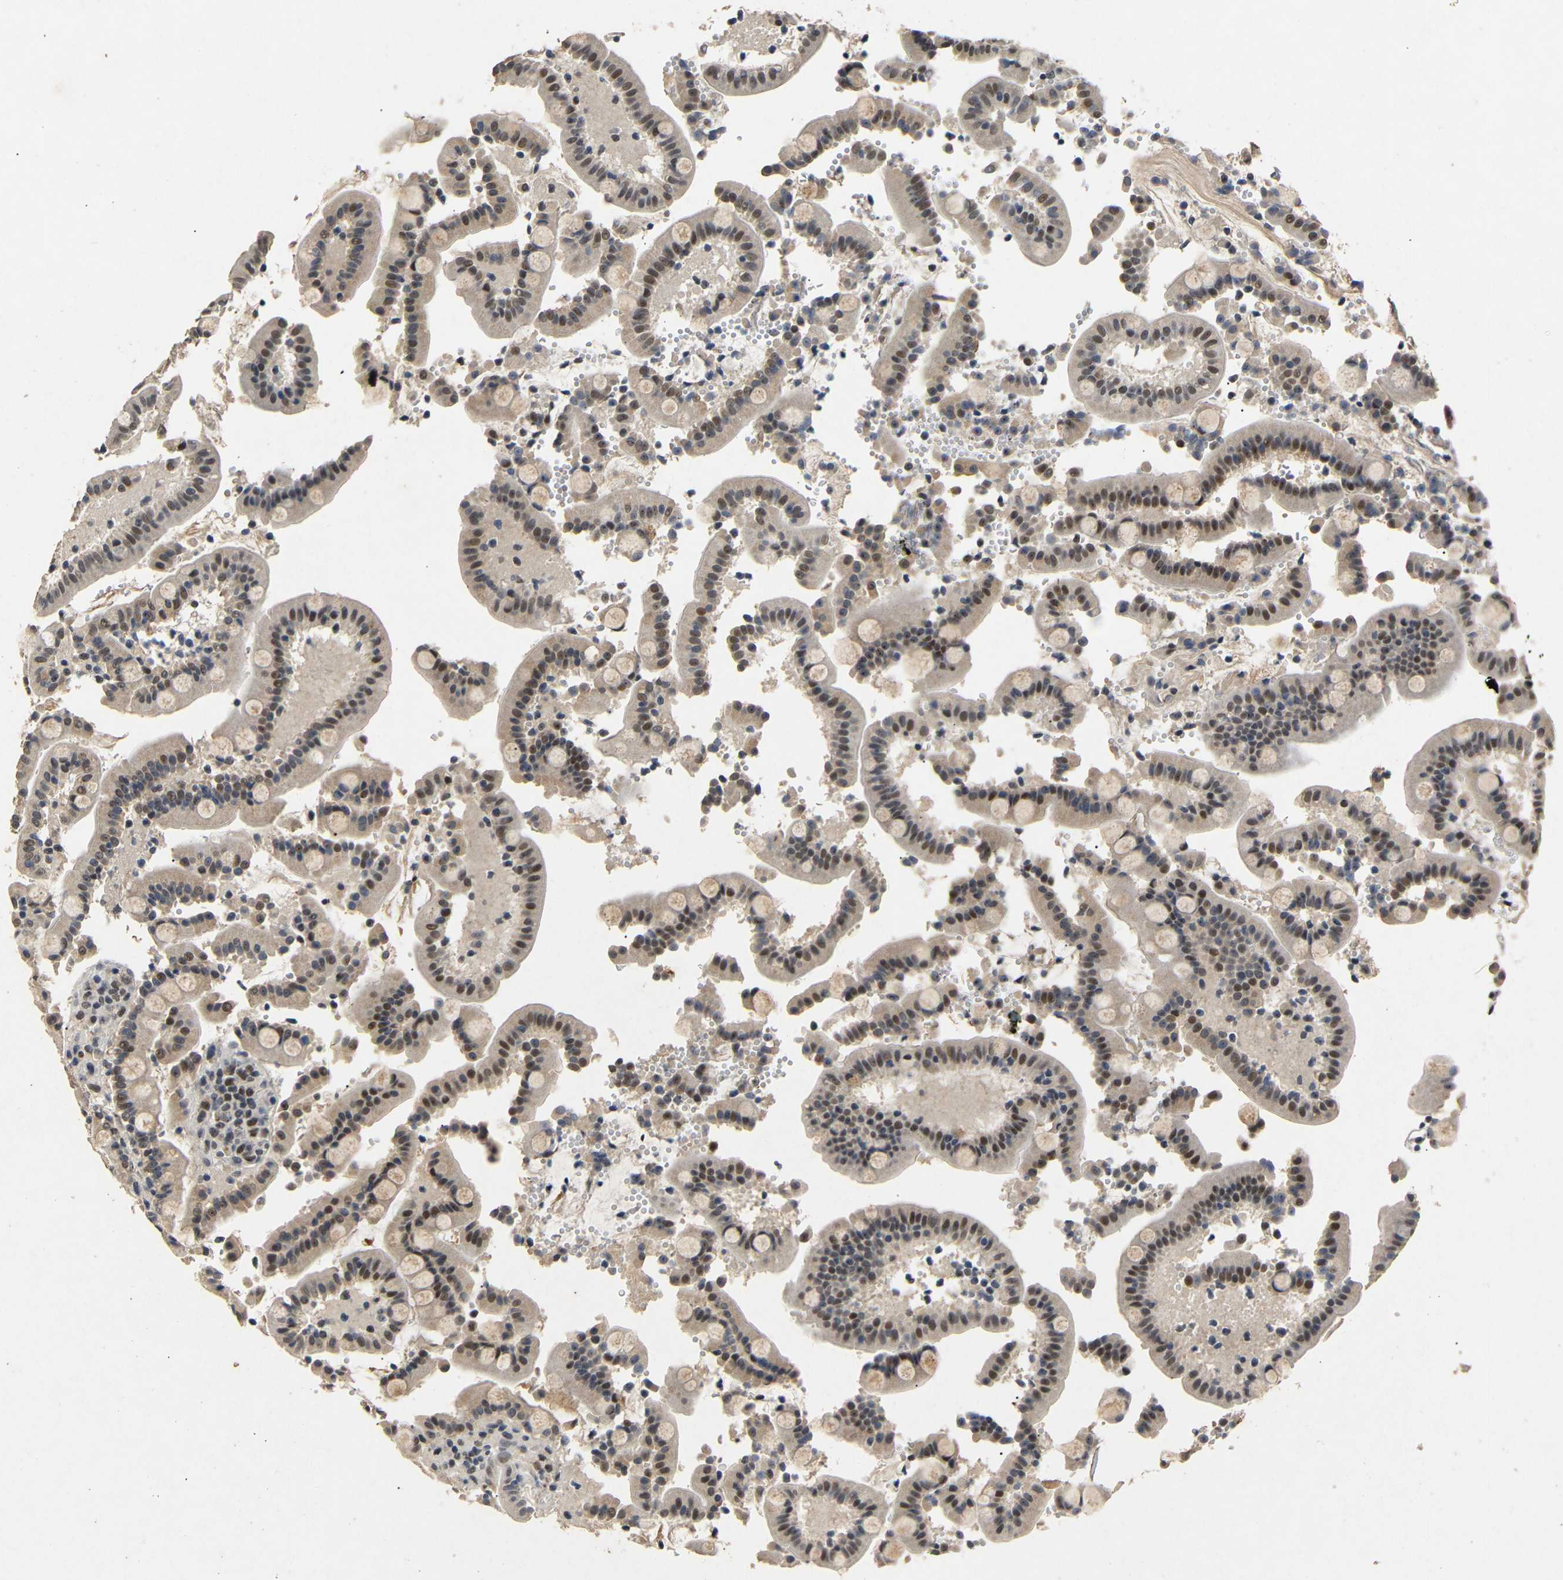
{"staining": {"intensity": "strong", "quantity": ">75%", "location": "cytoplasmic/membranous,nuclear"}, "tissue": "duodenum", "cell_type": "Glandular cells", "image_type": "normal", "snomed": [{"axis": "morphology", "description": "Normal tissue, NOS"}, {"axis": "topography", "description": "Small intestine, NOS"}], "caption": "This micrograph demonstrates immunohistochemistry (IHC) staining of normal duodenum, with high strong cytoplasmic/membranous,nuclear positivity in about >75% of glandular cells.", "gene": "PARN", "patient": {"sex": "female", "age": 71}}